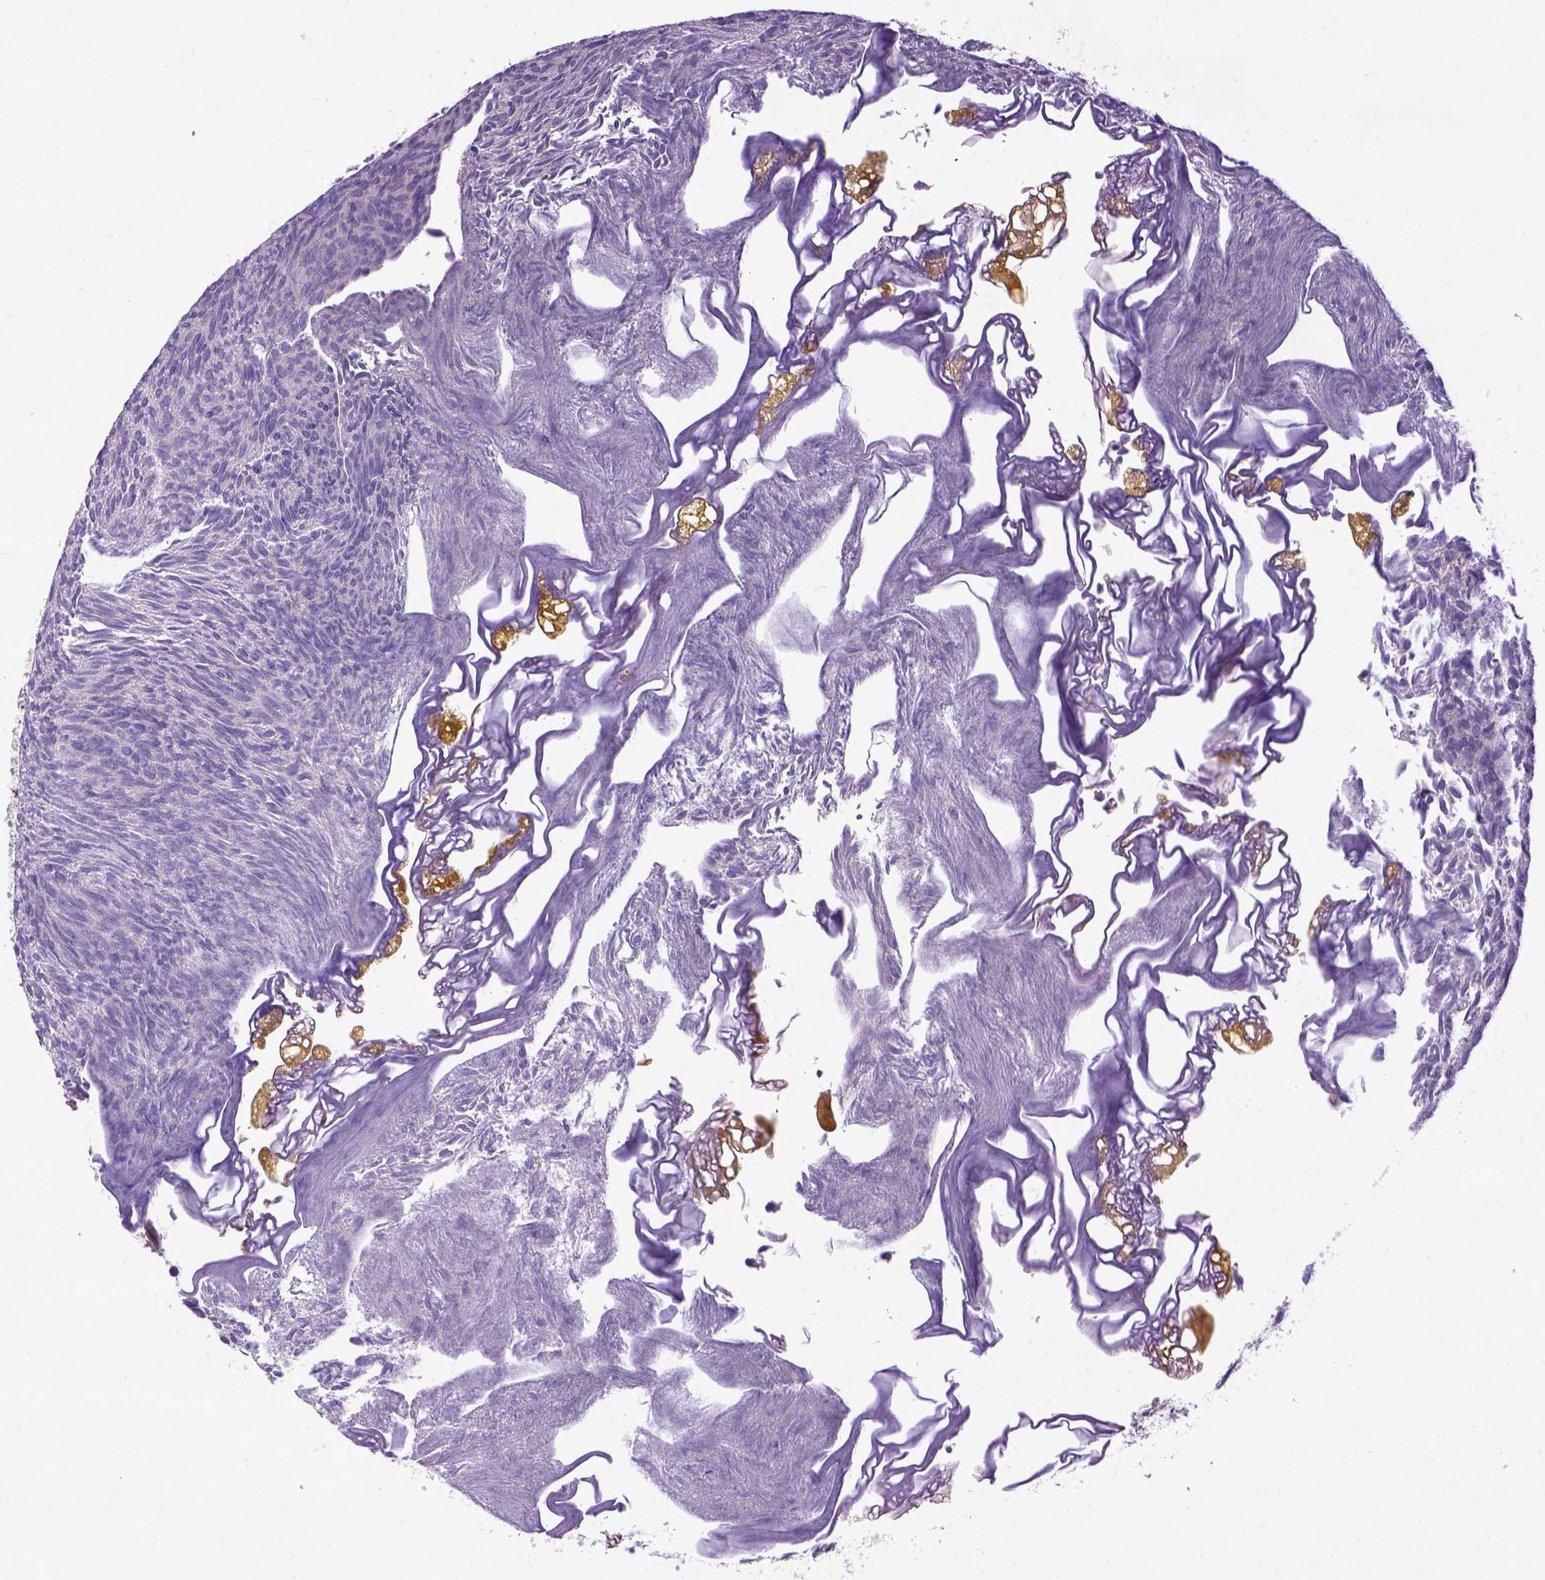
{"staining": {"intensity": "negative", "quantity": "none", "location": "none"}, "tissue": "urothelial cancer", "cell_type": "Tumor cells", "image_type": "cancer", "snomed": [{"axis": "morphology", "description": "Urothelial carcinoma, Low grade"}, {"axis": "topography", "description": "Urinary bladder"}], "caption": "IHC photomicrograph of neoplastic tissue: urothelial cancer stained with DAB (3,3'-diaminobenzidine) shows no significant protein expression in tumor cells.", "gene": "CPNE1", "patient": {"sex": "male", "age": 77}}